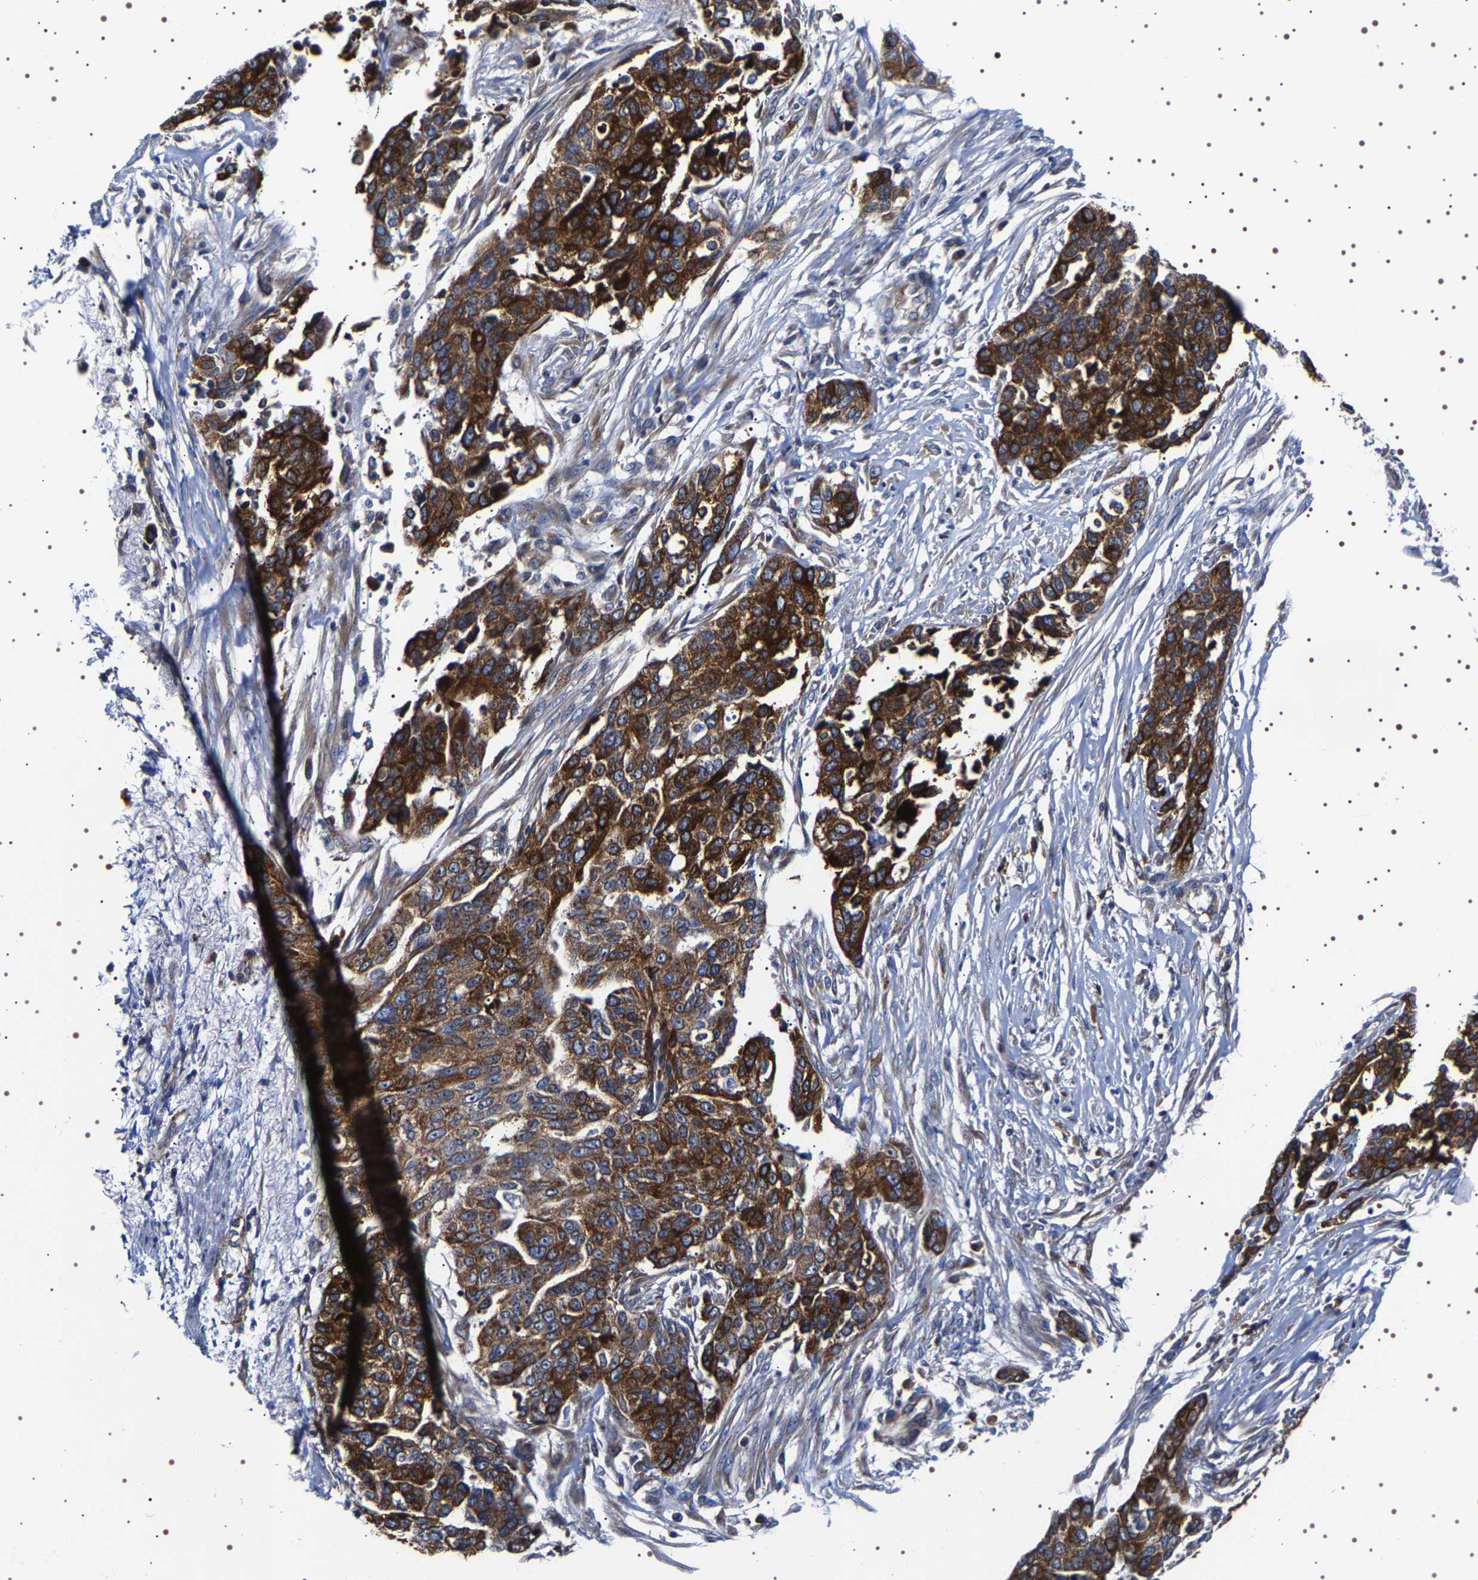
{"staining": {"intensity": "strong", "quantity": ">75%", "location": "cytoplasmic/membranous"}, "tissue": "ovarian cancer", "cell_type": "Tumor cells", "image_type": "cancer", "snomed": [{"axis": "morphology", "description": "Cystadenocarcinoma, serous, NOS"}, {"axis": "topography", "description": "Ovary"}], "caption": "IHC (DAB (3,3'-diaminobenzidine)) staining of ovarian serous cystadenocarcinoma reveals strong cytoplasmic/membranous protein expression in about >75% of tumor cells.", "gene": "SQLE", "patient": {"sex": "female", "age": 44}}